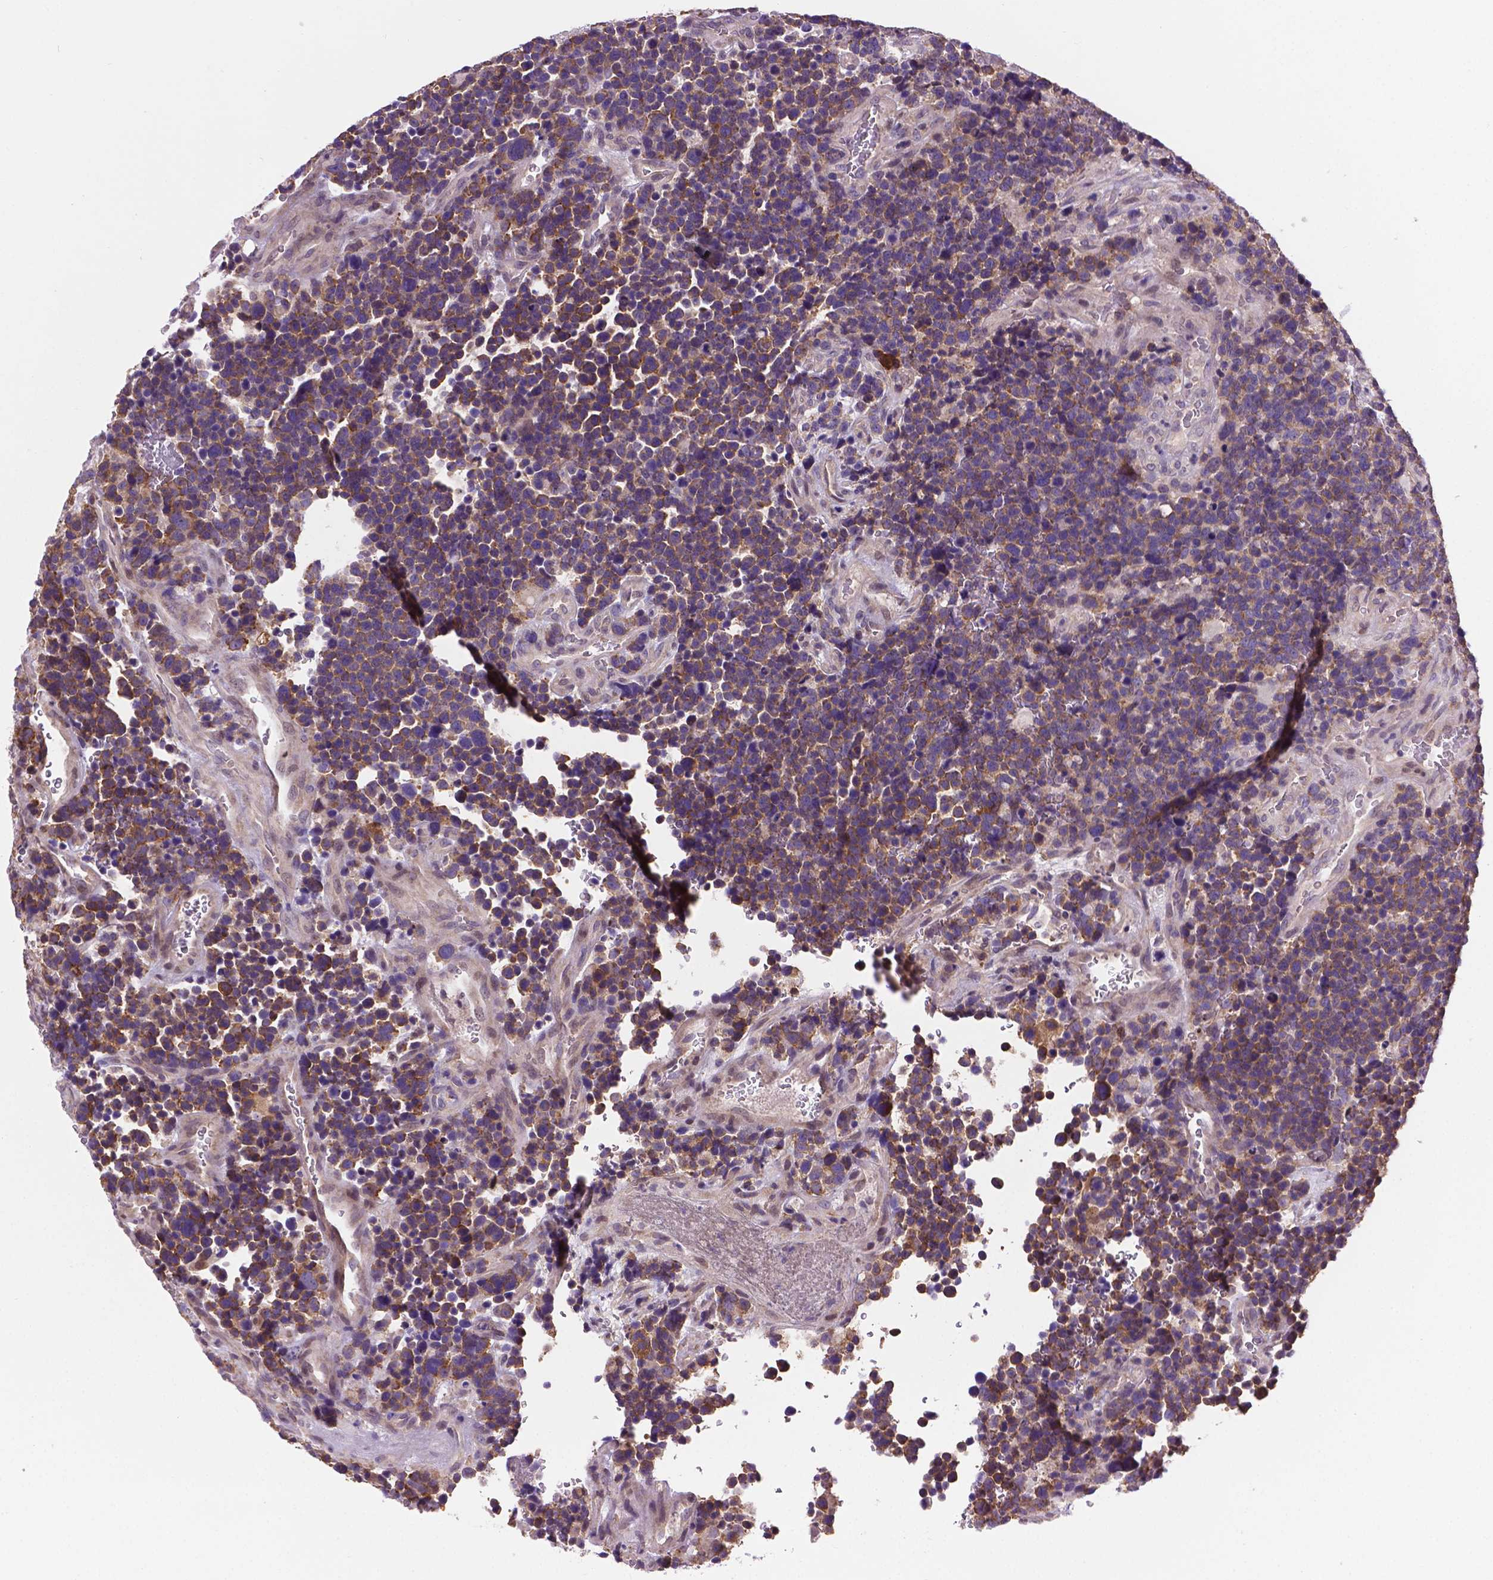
{"staining": {"intensity": "weak", "quantity": ">75%", "location": "cytoplasmic/membranous"}, "tissue": "glioma", "cell_type": "Tumor cells", "image_type": "cancer", "snomed": [{"axis": "morphology", "description": "Glioma, malignant, High grade"}, {"axis": "topography", "description": "Brain"}], "caption": "Immunohistochemistry (IHC) (DAB (3,3'-diaminobenzidine)) staining of human malignant high-grade glioma exhibits weak cytoplasmic/membranous protein expression in approximately >75% of tumor cells.", "gene": "IRF6", "patient": {"sex": "male", "age": 33}}